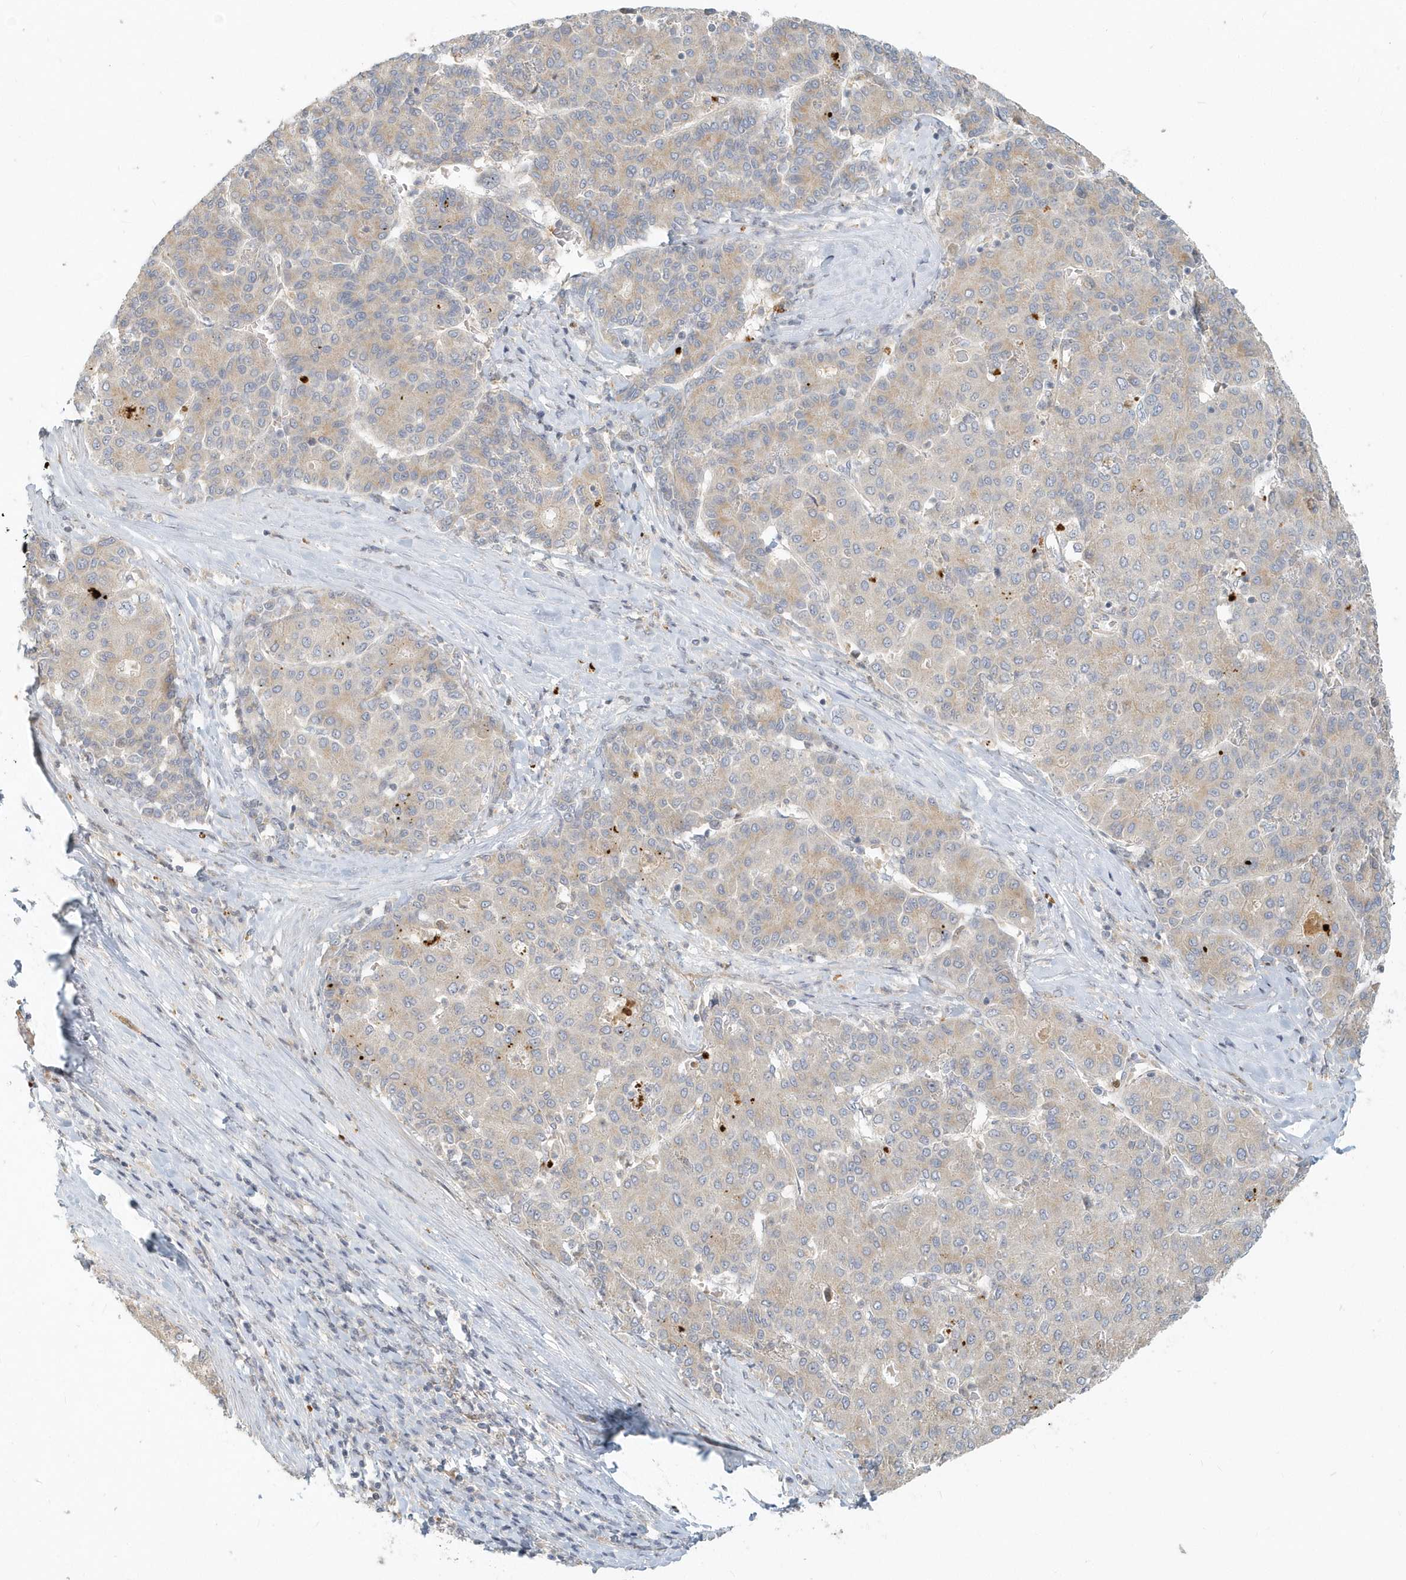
{"staining": {"intensity": "weak", "quantity": ">75%", "location": "cytoplasmic/membranous"}, "tissue": "liver cancer", "cell_type": "Tumor cells", "image_type": "cancer", "snomed": [{"axis": "morphology", "description": "Carcinoma, Hepatocellular, NOS"}, {"axis": "topography", "description": "Liver"}], "caption": "Protein staining reveals weak cytoplasmic/membranous expression in about >75% of tumor cells in hepatocellular carcinoma (liver). (DAB IHC, brown staining for protein, blue staining for nuclei).", "gene": "NAPB", "patient": {"sex": "male", "age": 65}}